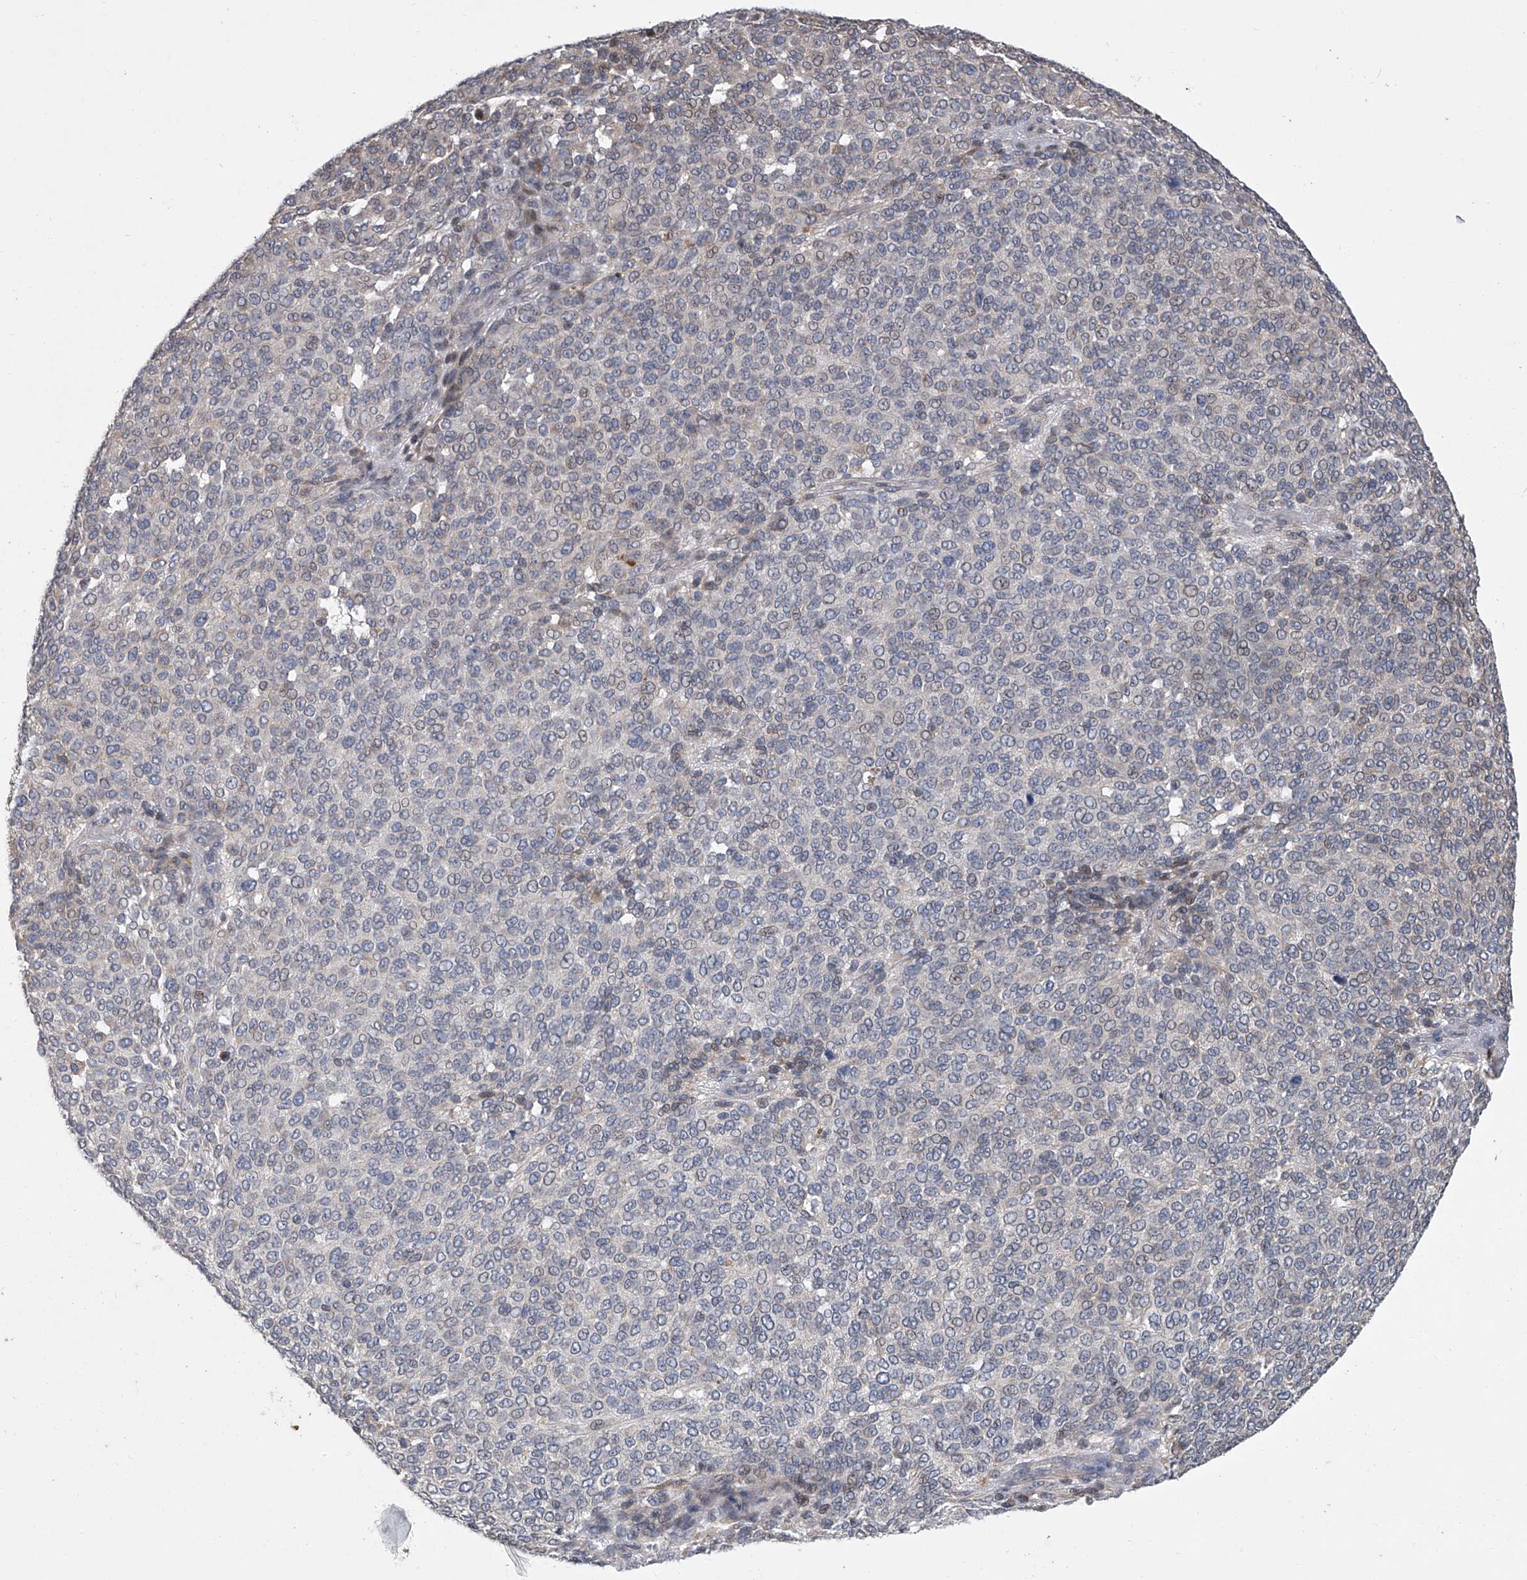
{"staining": {"intensity": "negative", "quantity": "none", "location": "none"}, "tissue": "melanoma", "cell_type": "Tumor cells", "image_type": "cancer", "snomed": [{"axis": "morphology", "description": "Malignant melanoma, NOS"}, {"axis": "topography", "description": "Skin"}], "caption": "Malignant melanoma stained for a protein using immunohistochemistry (IHC) shows no positivity tumor cells.", "gene": "TRIM8", "patient": {"sex": "male", "age": 49}}